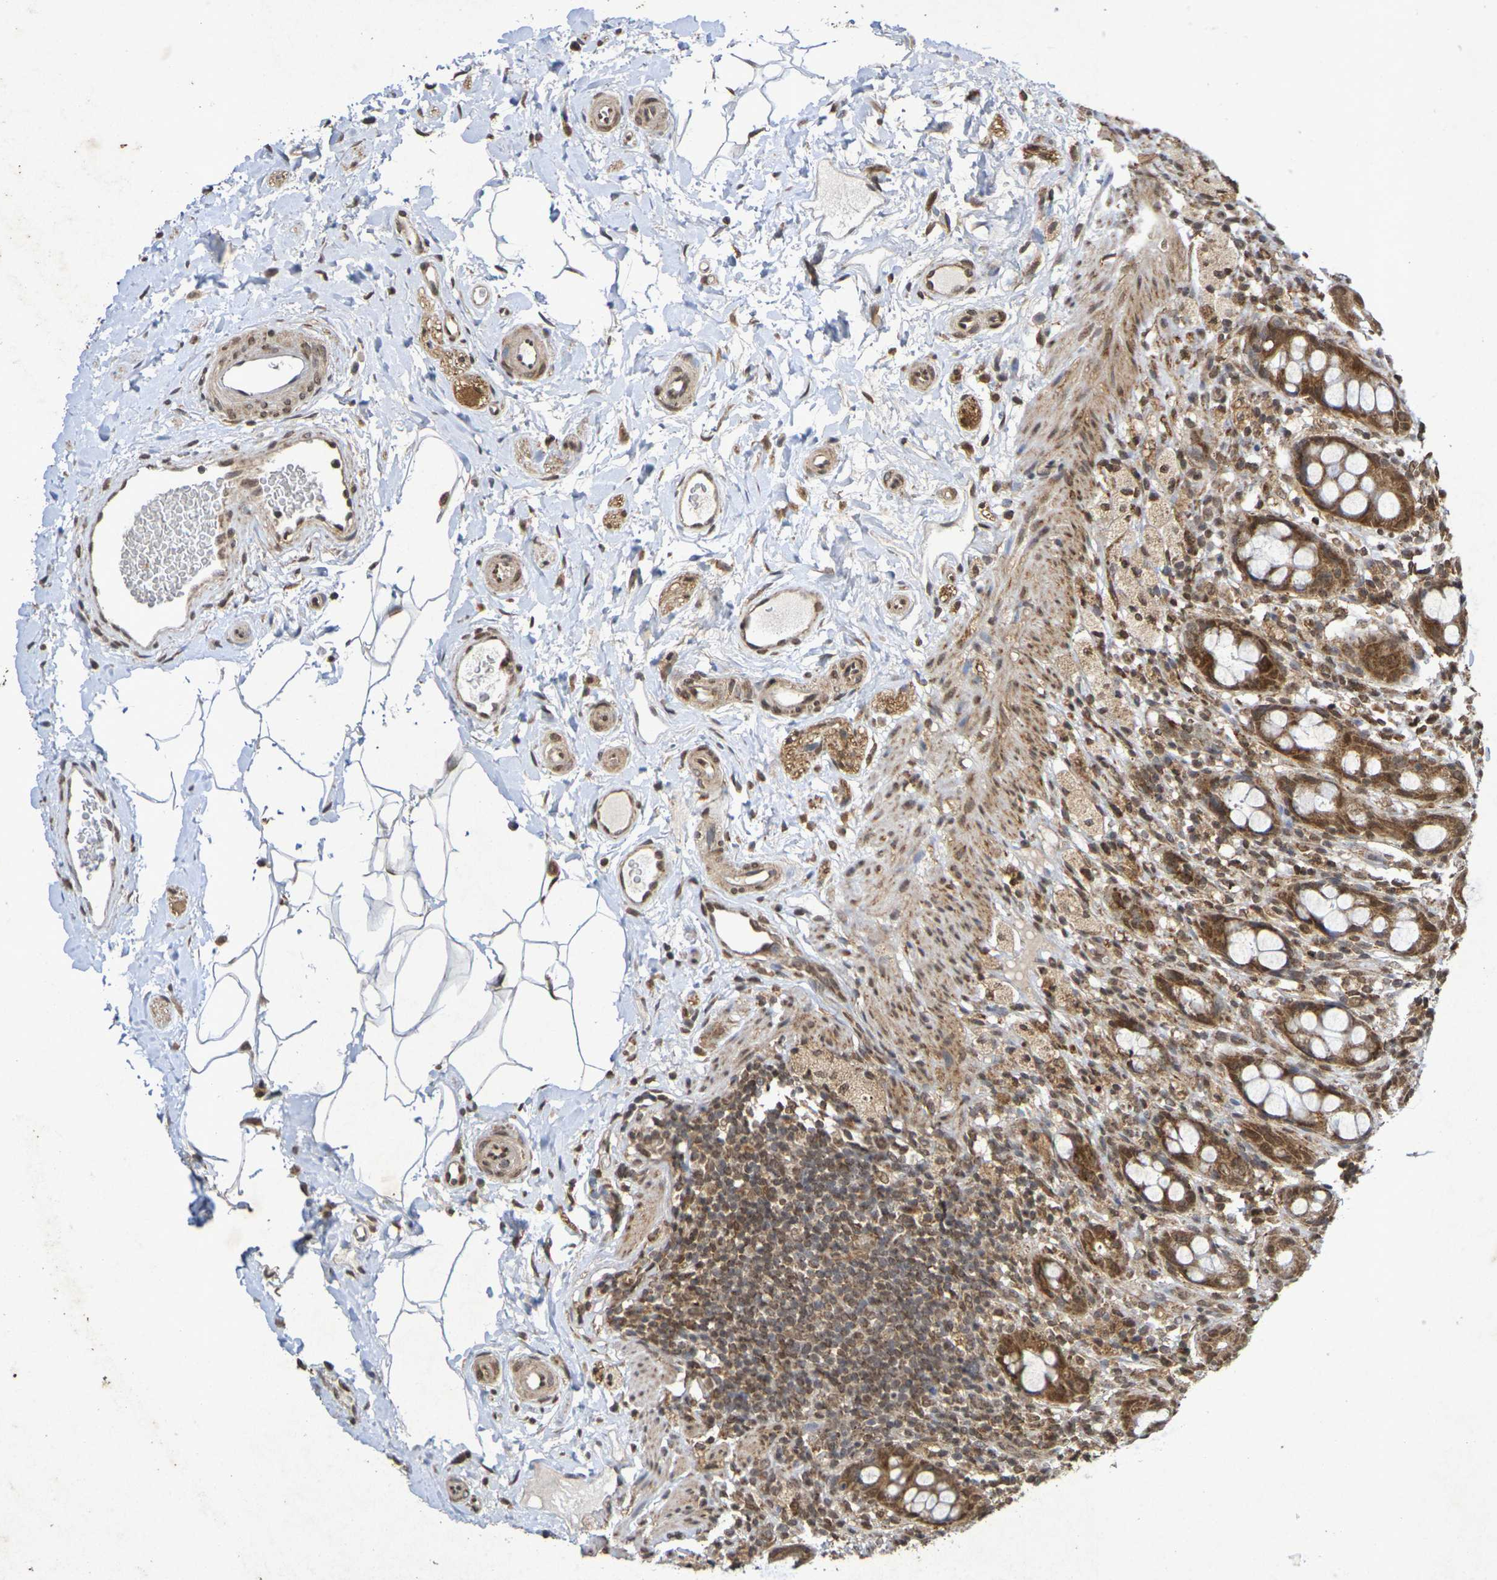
{"staining": {"intensity": "strong", "quantity": ">75%", "location": "cytoplasmic/membranous,nuclear"}, "tissue": "rectum", "cell_type": "Glandular cells", "image_type": "normal", "snomed": [{"axis": "morphology", "description": "Normal tissue, NOS"}, {"axis": "topography", "description": "Rectum"}], "caption": "DAB immunohistochemical staining of benign rectum demonstrates strong cytoplasmic/membranous,nuclear protein staining in approximately >75% of glandular cells.", "gene": "GUCY1A2", "patient": {"sex": "male", "age": 44}}